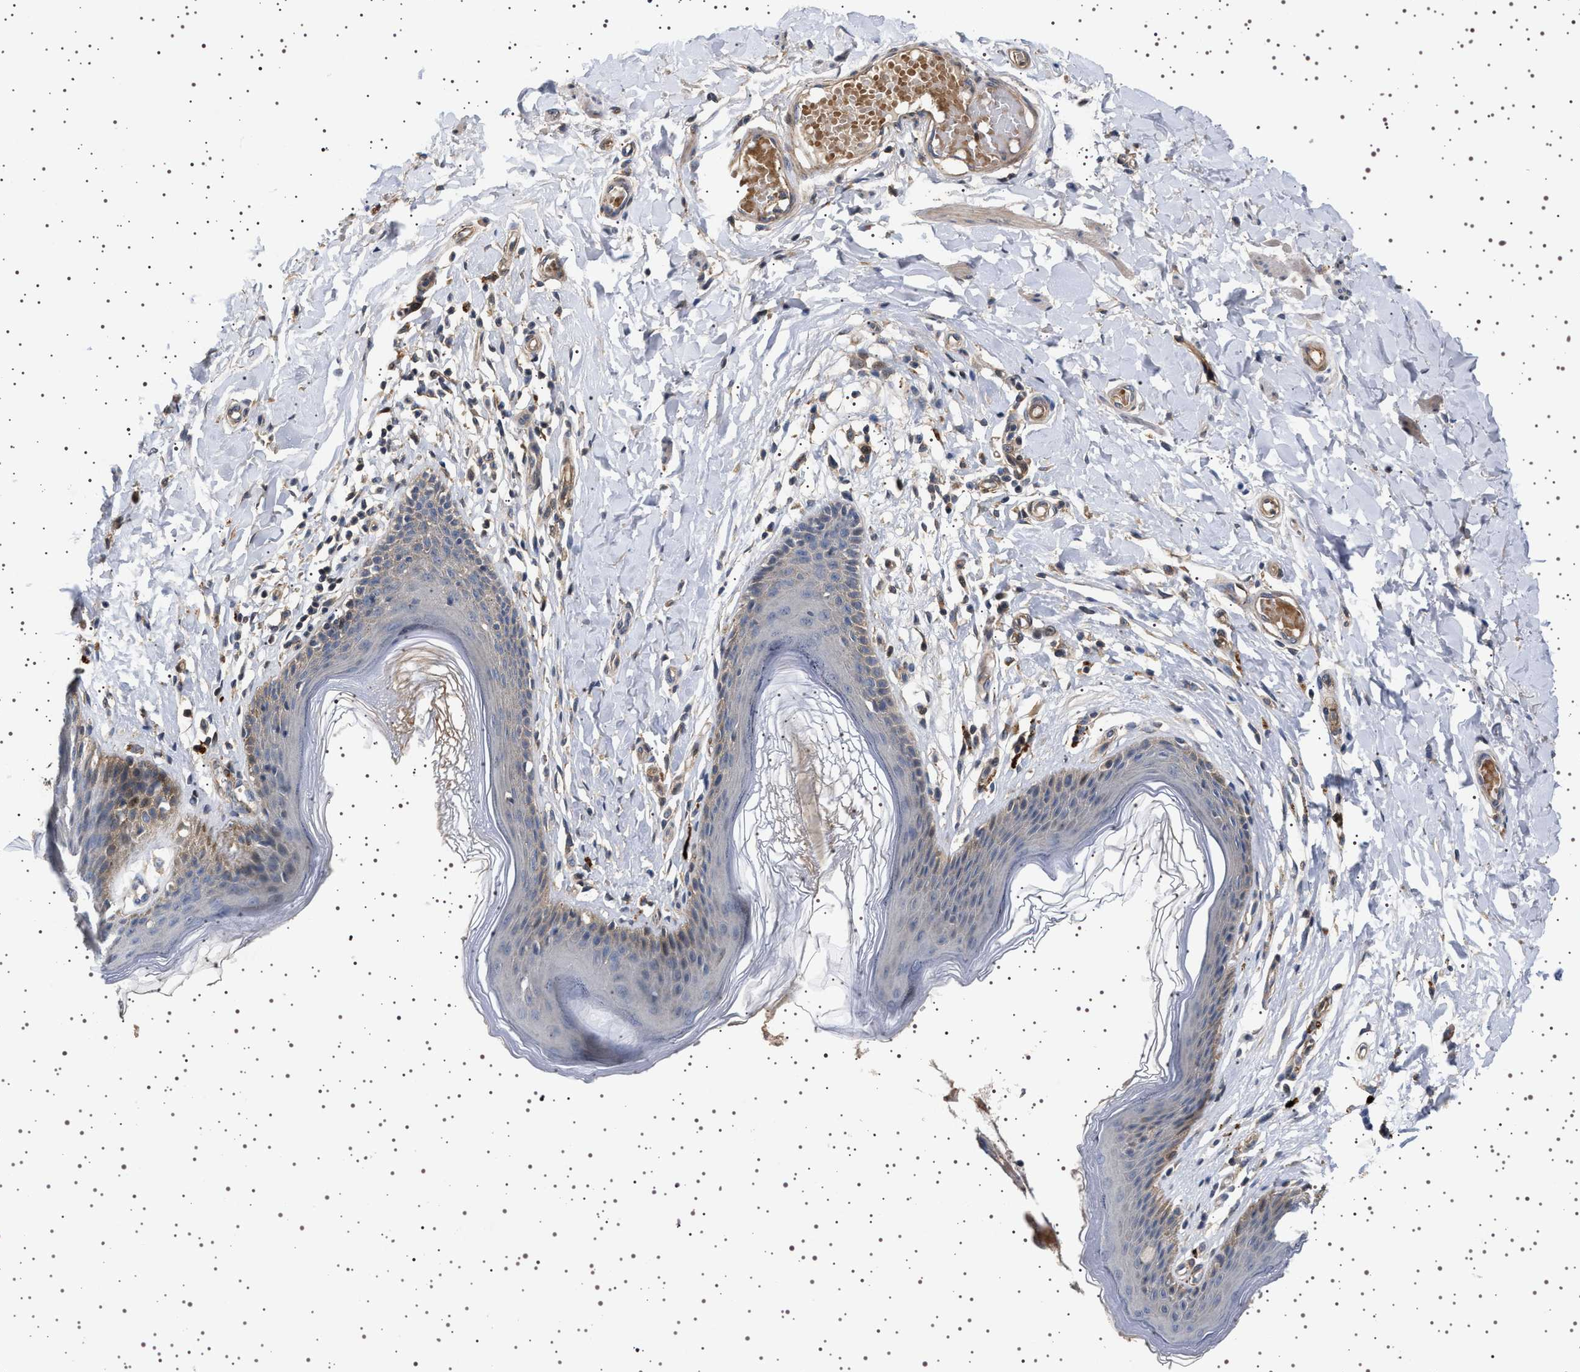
{"staining": {"intensity": "weak", "quantity": "<25%", "location": "cytoplasmic/membranous"}, "tissue": "skin", "cell_type": "Epidermal cells", "image_type": "normal", "snomed": [{"axis": "morphology", "description": "Normal tissue, NOS"}, {"axis": "topography", "description": "Vulva"}], "caption": "IHC of normal human skin demonstrates no staining in epidermal cells.", "gene": "GUCY1B1", "patient": {"sex": "female", "age": 66}}